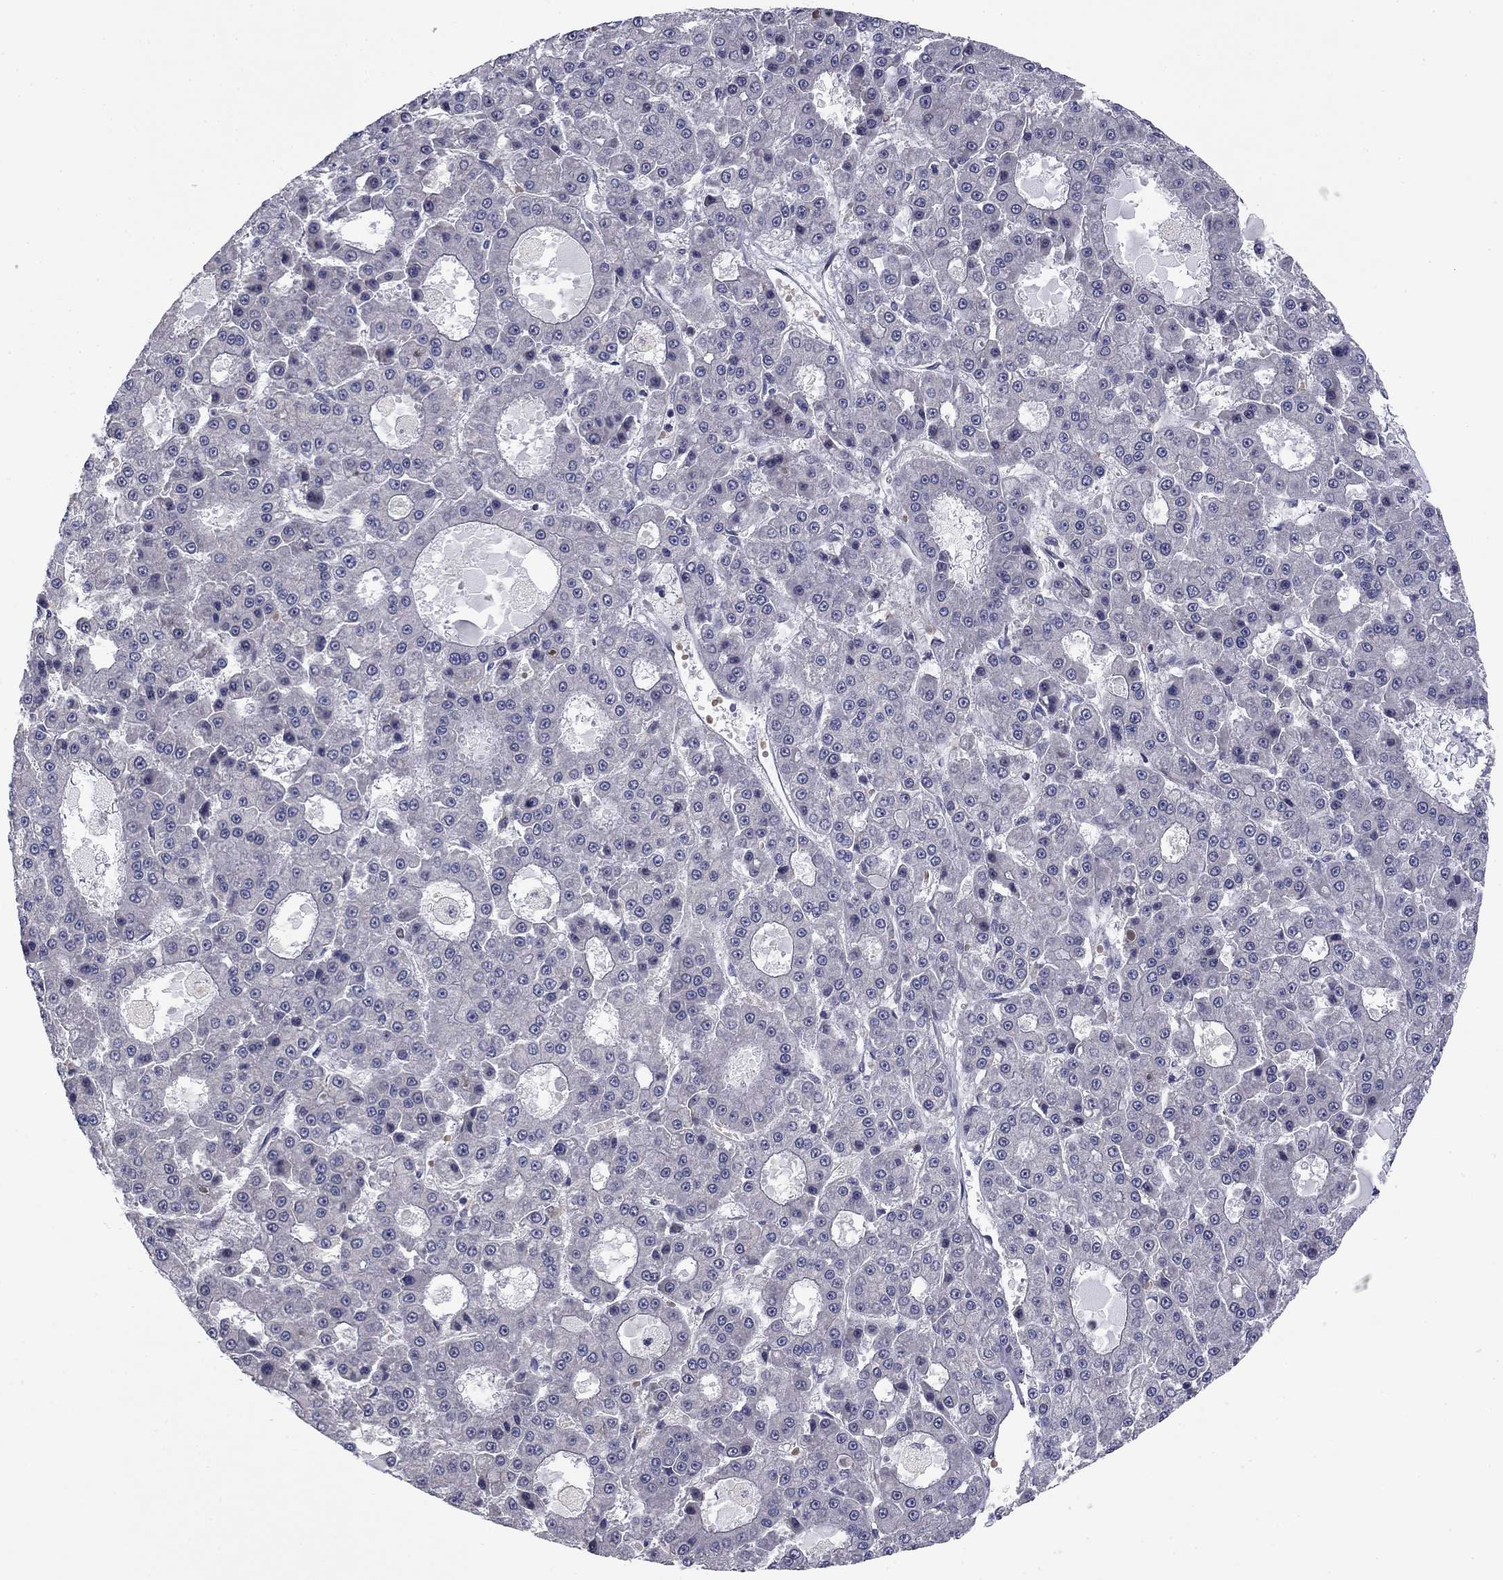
{"staining": {"intensity": "negative", "quantity": "none", "location": "none"}, "tissue": "liver cancer", "cell_type": "Tumor cells", "image_type": "cancer", "snomed": [{"axis": "morphology", "description": "Carcinoma, Hepatocellular, NOS"}, {"axis": "topography", "description": "Liver"}], "caption": "High magnification brightfield microscopy of liver cancer (hepatocellular carcinoma) stained with DAB (3,3'-diaminobenzidine) (brown) and counterstained with hematoxylin (blue): tumor cells show no significant expression.", "gene": "BCL11A", "patient": {"sex": "male", "age": 70}}